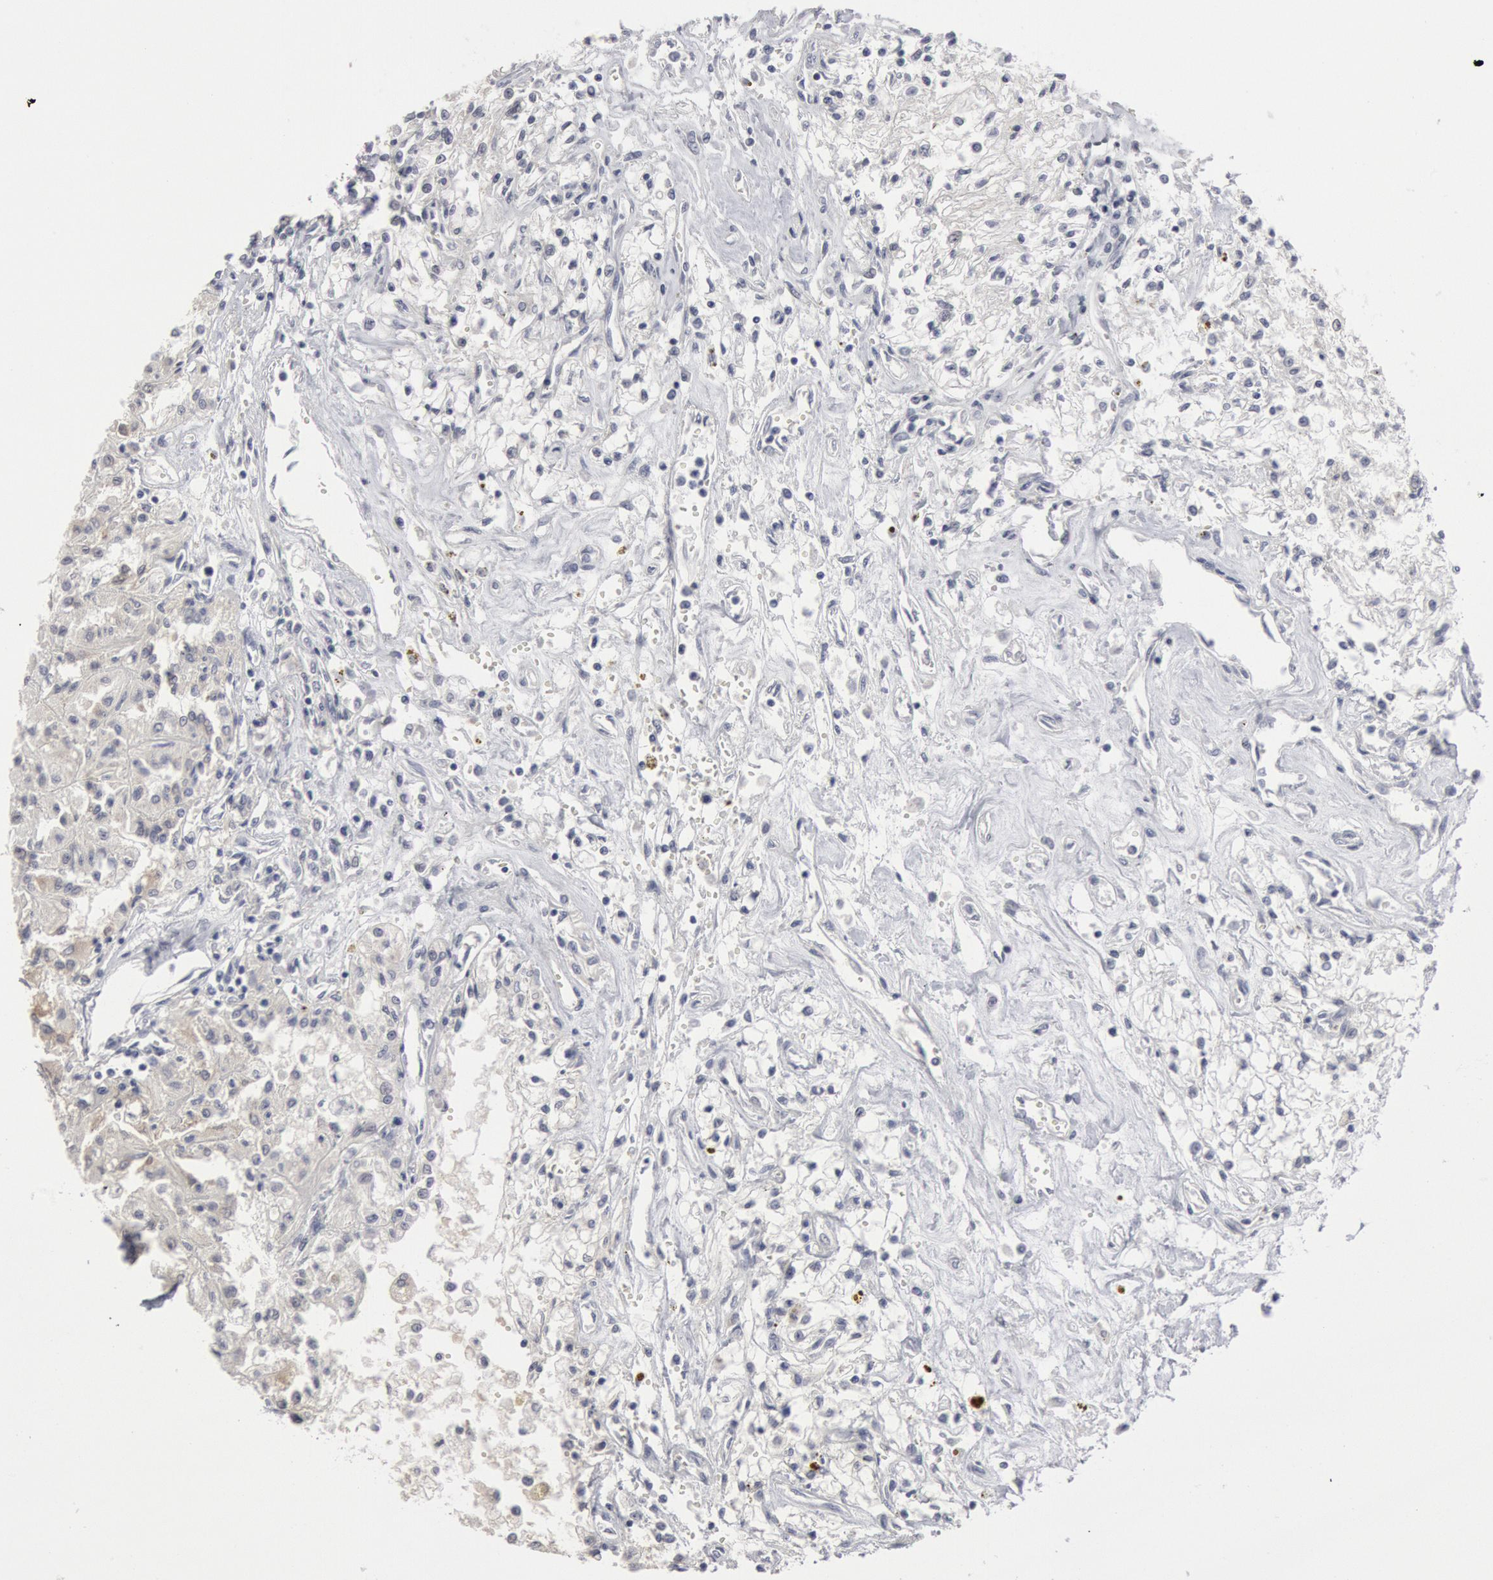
{"staining": {"intensity": "negative", "quantity": "none", "location": "none"}, "tissue": "renal cancer", "cell_type": "Tumor cells", "image_type": "cancer", "snomed": [{"axis": "morphology", "description": "Adenocarcinoma, NOS"}, {"axis": "topography", "description": "Kidney"}], "caption": "This is an IHC micrograph of adenocarcinoma (renal). There is no expression in tumor cells.", "gene": "DMC1", "patient": {"sex": "male", "age": 78}}